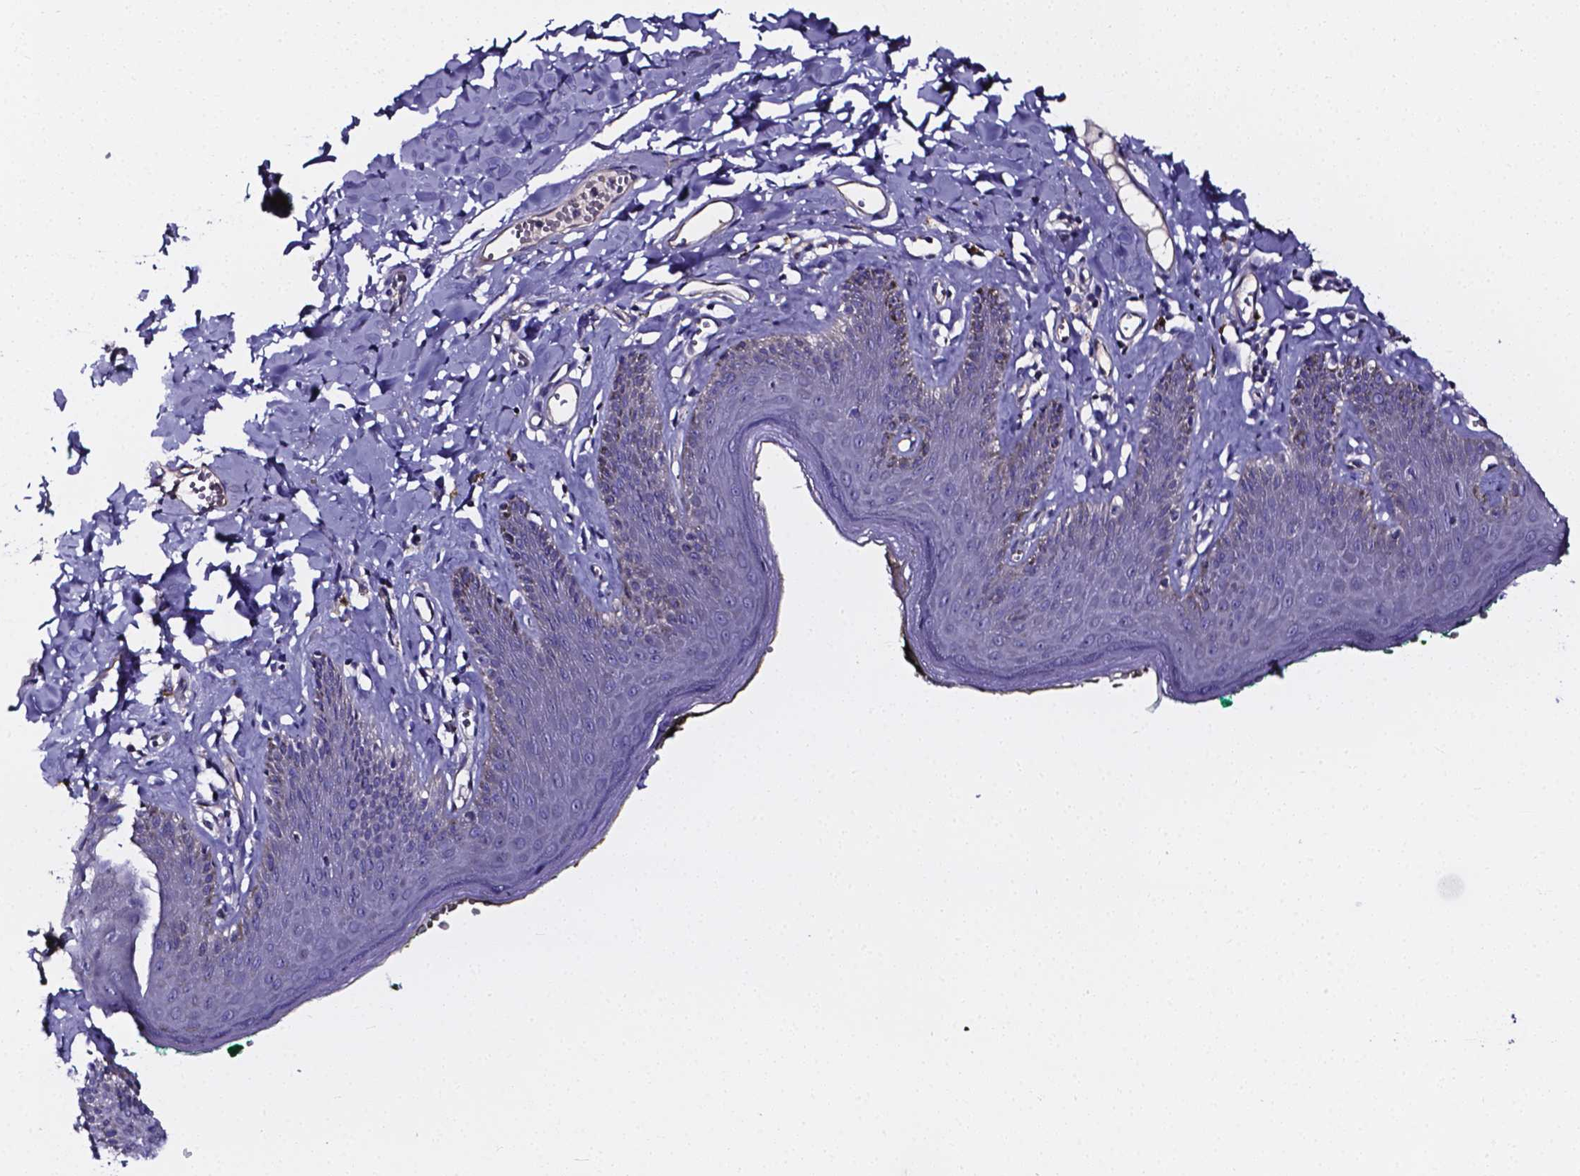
{"staining": {"intensity": "negative", "quantity": "none", "location": "none"}, "tissue": "skin", "cell_type": "Epidermal cells", "image_type": "normal", "snomed": [{"axis": "morphology", "description": "Normal tissue, NOS"}, {"axis": "topography", "description": "Vulva"}, {"axis": "topography", "description": "Peripheral nerve tissue"}], "caption": "Normal skin was stained to show a protein in brown. There is no significant staining in epidermal cells. Brightfield microscopy of IHC stained with DAB (brown) and hematoxylin (blue), captured at high magnification.", "gene": "CACNG8", "patient": {"sex": "female", "age": 66}}